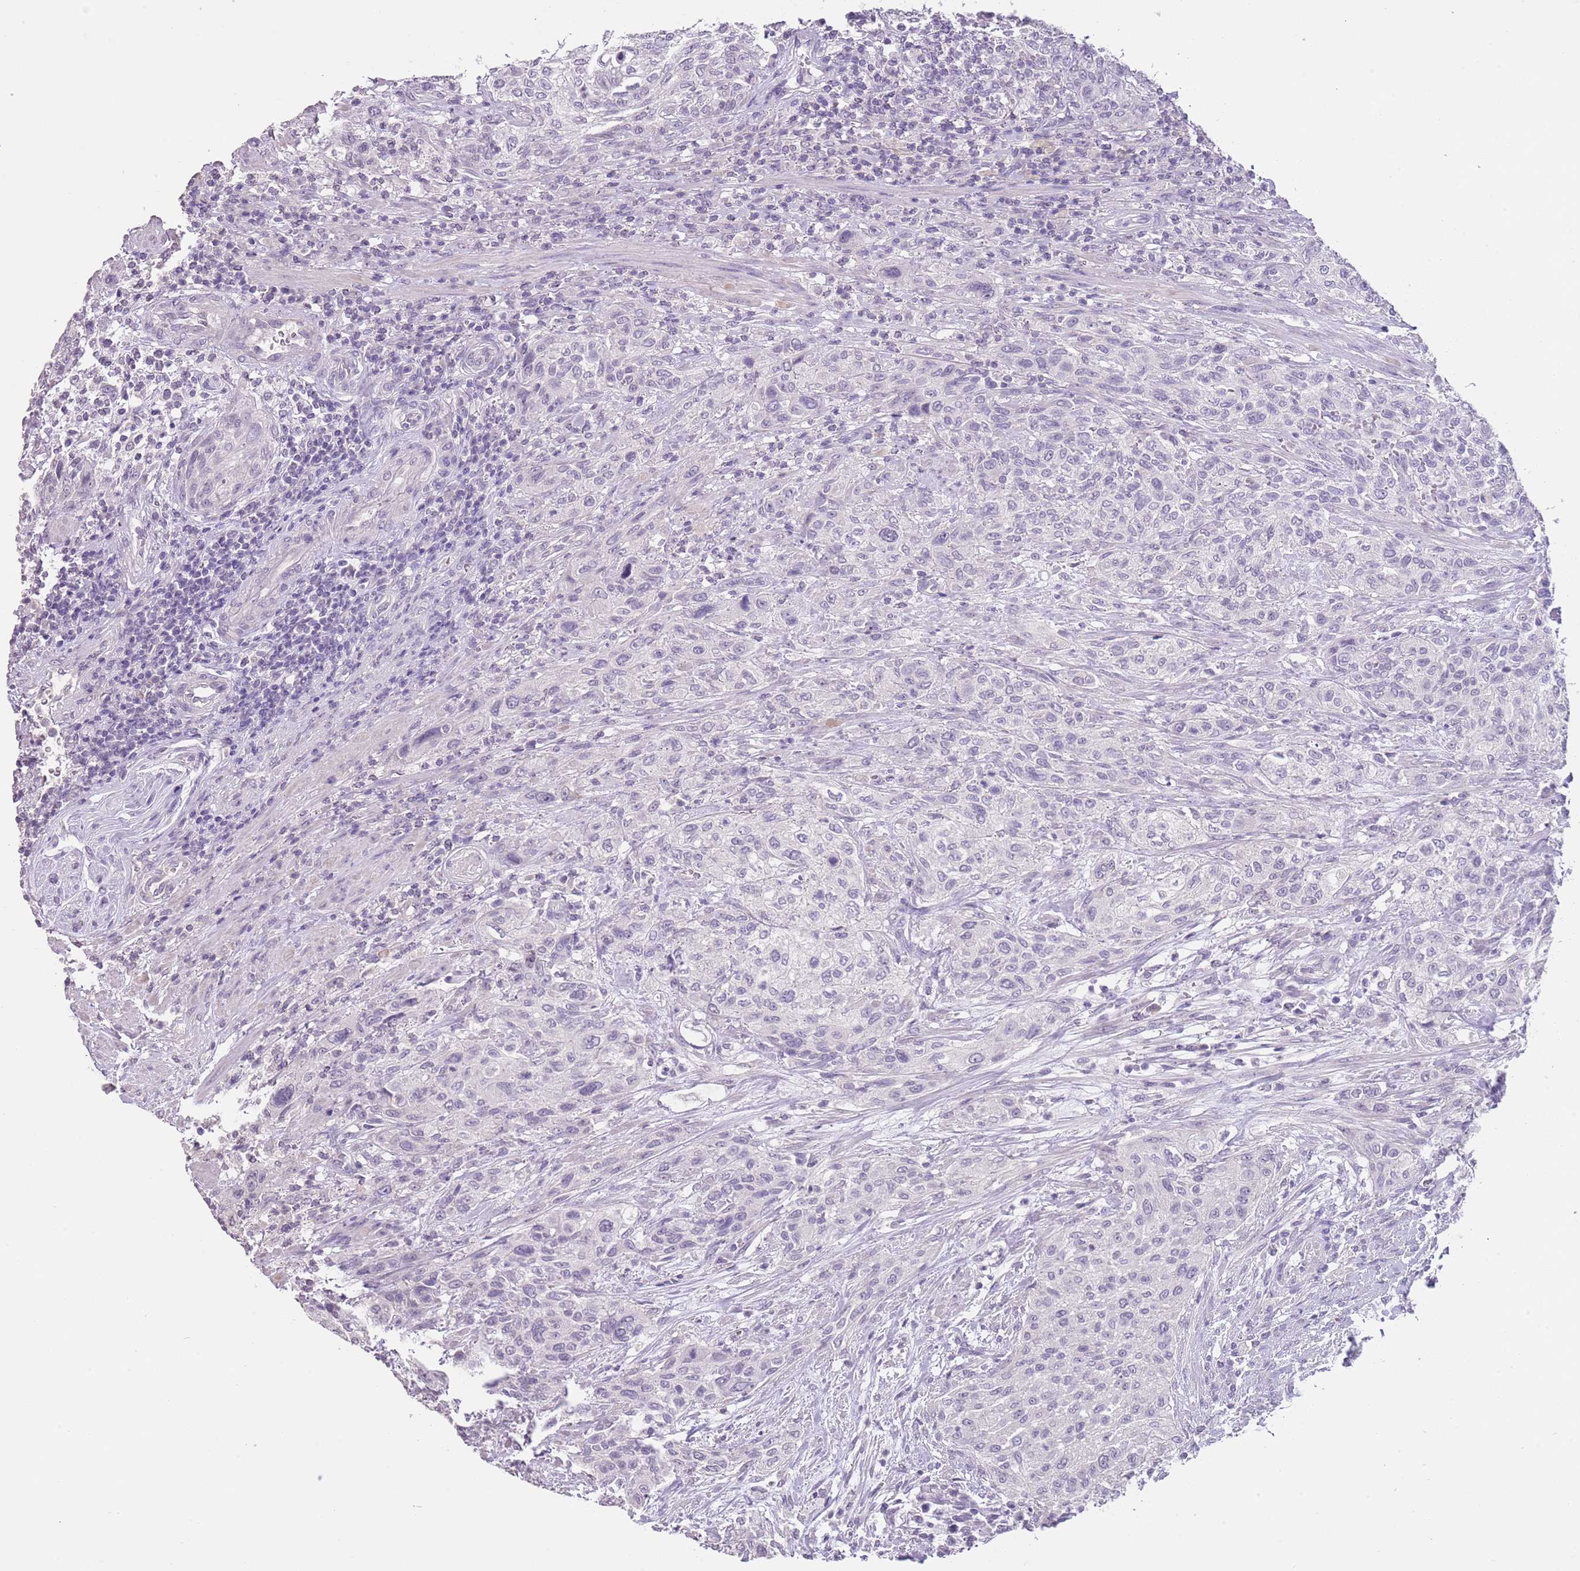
{"staining": {"intensity": "negative", "quantity": "none", "location": "none"}, "tissue": "urothelial cancer", "cell_type": "Tumor cells", "image_type": "cancer", "snomed": [{"axis": "morphology", "description": "Normal tissue, NOS"}, {"axis": "morphology", "description": "Urothelial carcinoma, NOS"}, {"axis": "topography", "description": "Urinary bladder"}, {"axis": "topography", "description": "Peripheral nerve tissue"}], "caption": "The immunohistochemistry (IHC) photomicrograph has no significant expression in tumor cells of transitional cell carcinoma tissue.", "gene": "SLC35E3", "patient": {"sex": "male", "age": 35}}